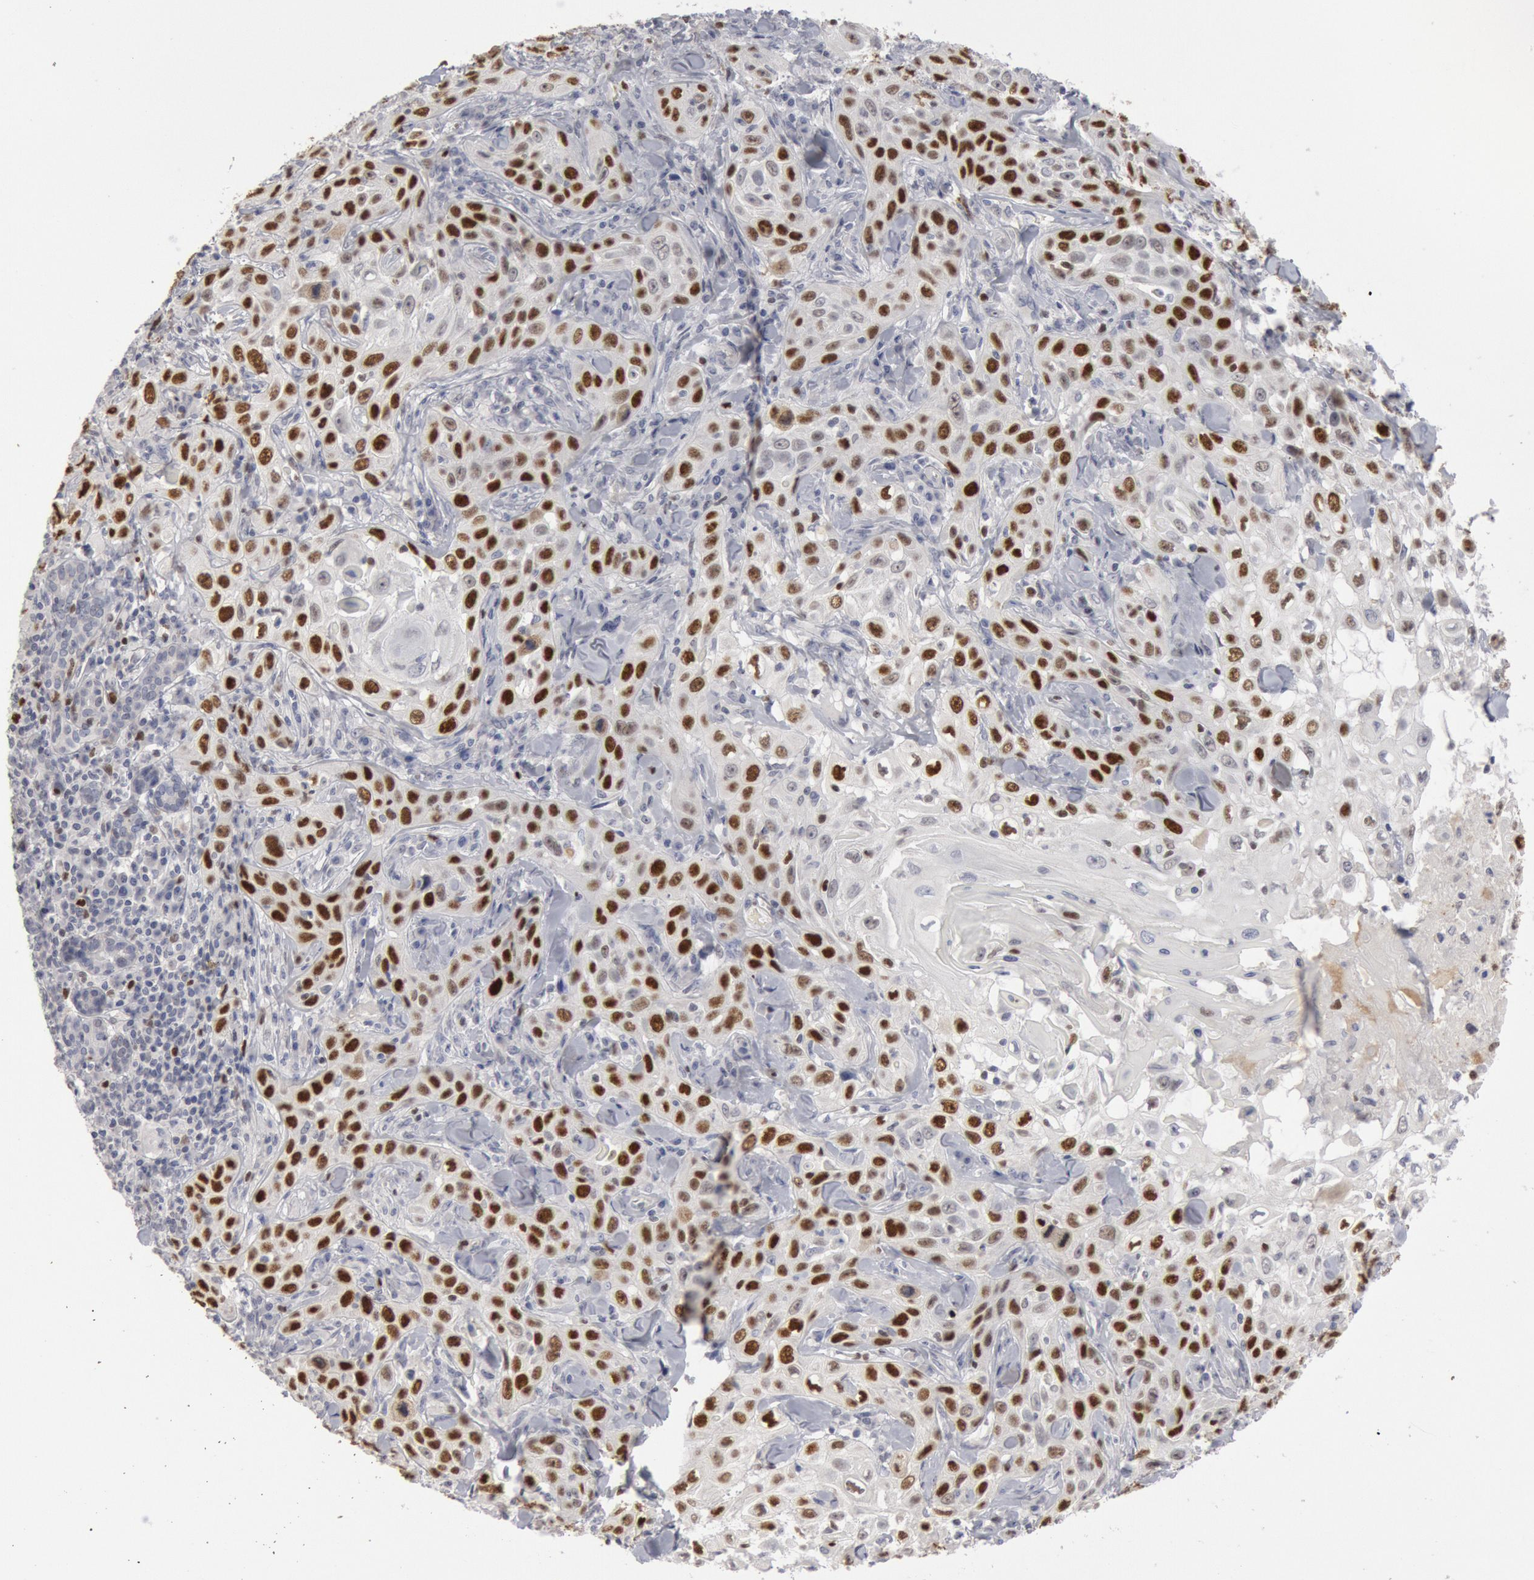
{"staining": {"intensity": "strong", "quantity": "25%-75%", "location": "nuclear"}, "tissue": "skin cancer", "cell_type": "Tumor cells", "image_type": "cancer", "snomed": [{"axis": "morphology", "description": "Squamous cell carcinoma, NOS"}, {"axis": "topography", "description": "Skin"}], "caption": "Protein analysis of skin cancer (squamous cell carcinoma) tissue exhibits strong nuclear positivity in approximately 25%-75% of tumor cells.", "gene": "WDHD1", "patient": {"sex": "male", "age": 84}}